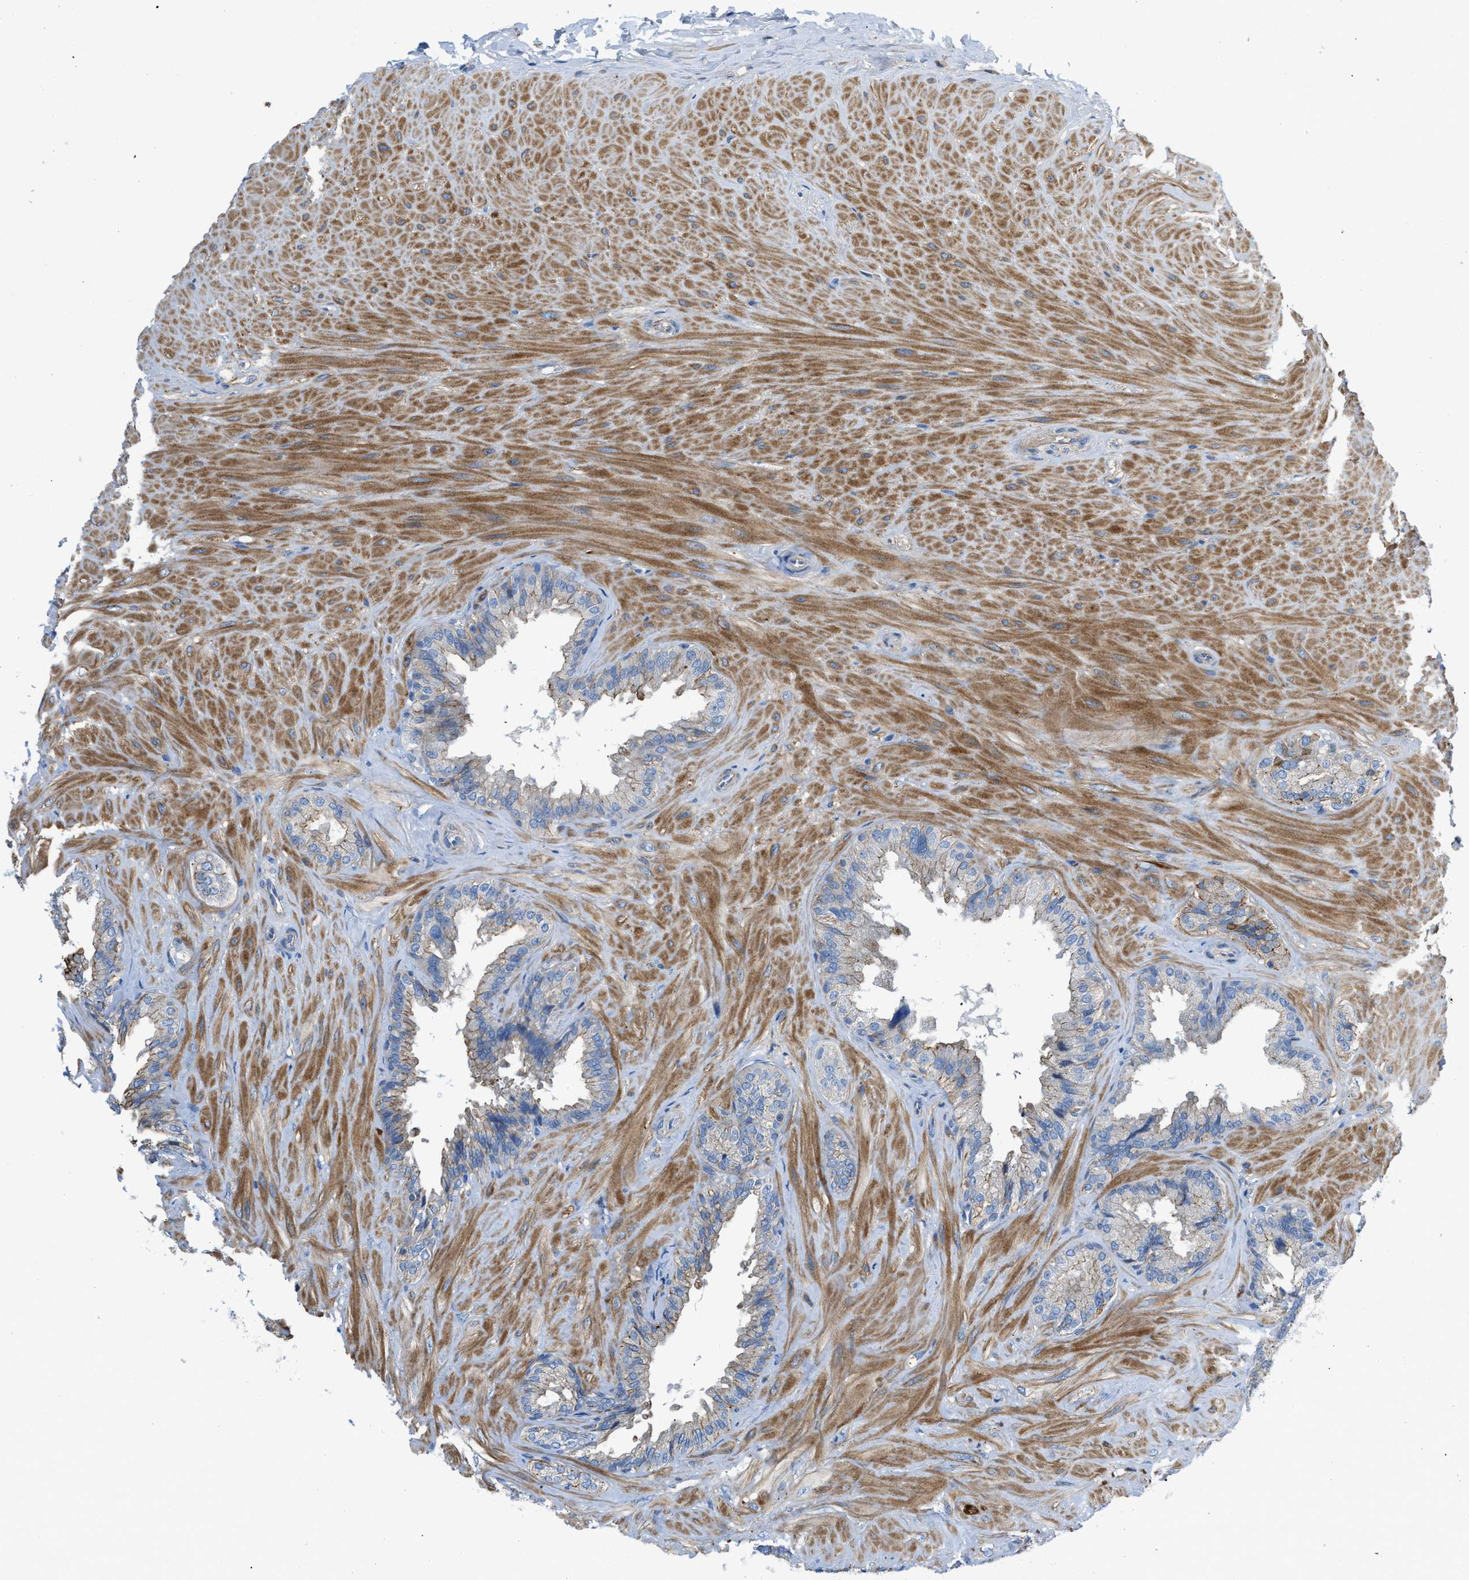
{"staining": {"intensity": "moderate", "quantity": "<25%", "location": "cytoplasmic/membranous"}, "tissue": "seminal vesicle", "cell_type": "Glandular cells", "image_type": "normal", "snomed": [{"axis": "morphology", "description": "Normal tissue, NOS"}, {"axis": "topography", "description": "Seminal veicle"}], "caption": "This is a photomicrograph of IHC staining of benign seminal vesicle, which shows moderate expression in the cytoplasmic/membranous of glandular cells.", "gene": "ATP6V0D1", "patient": {"sex": "male", "age": 46}}